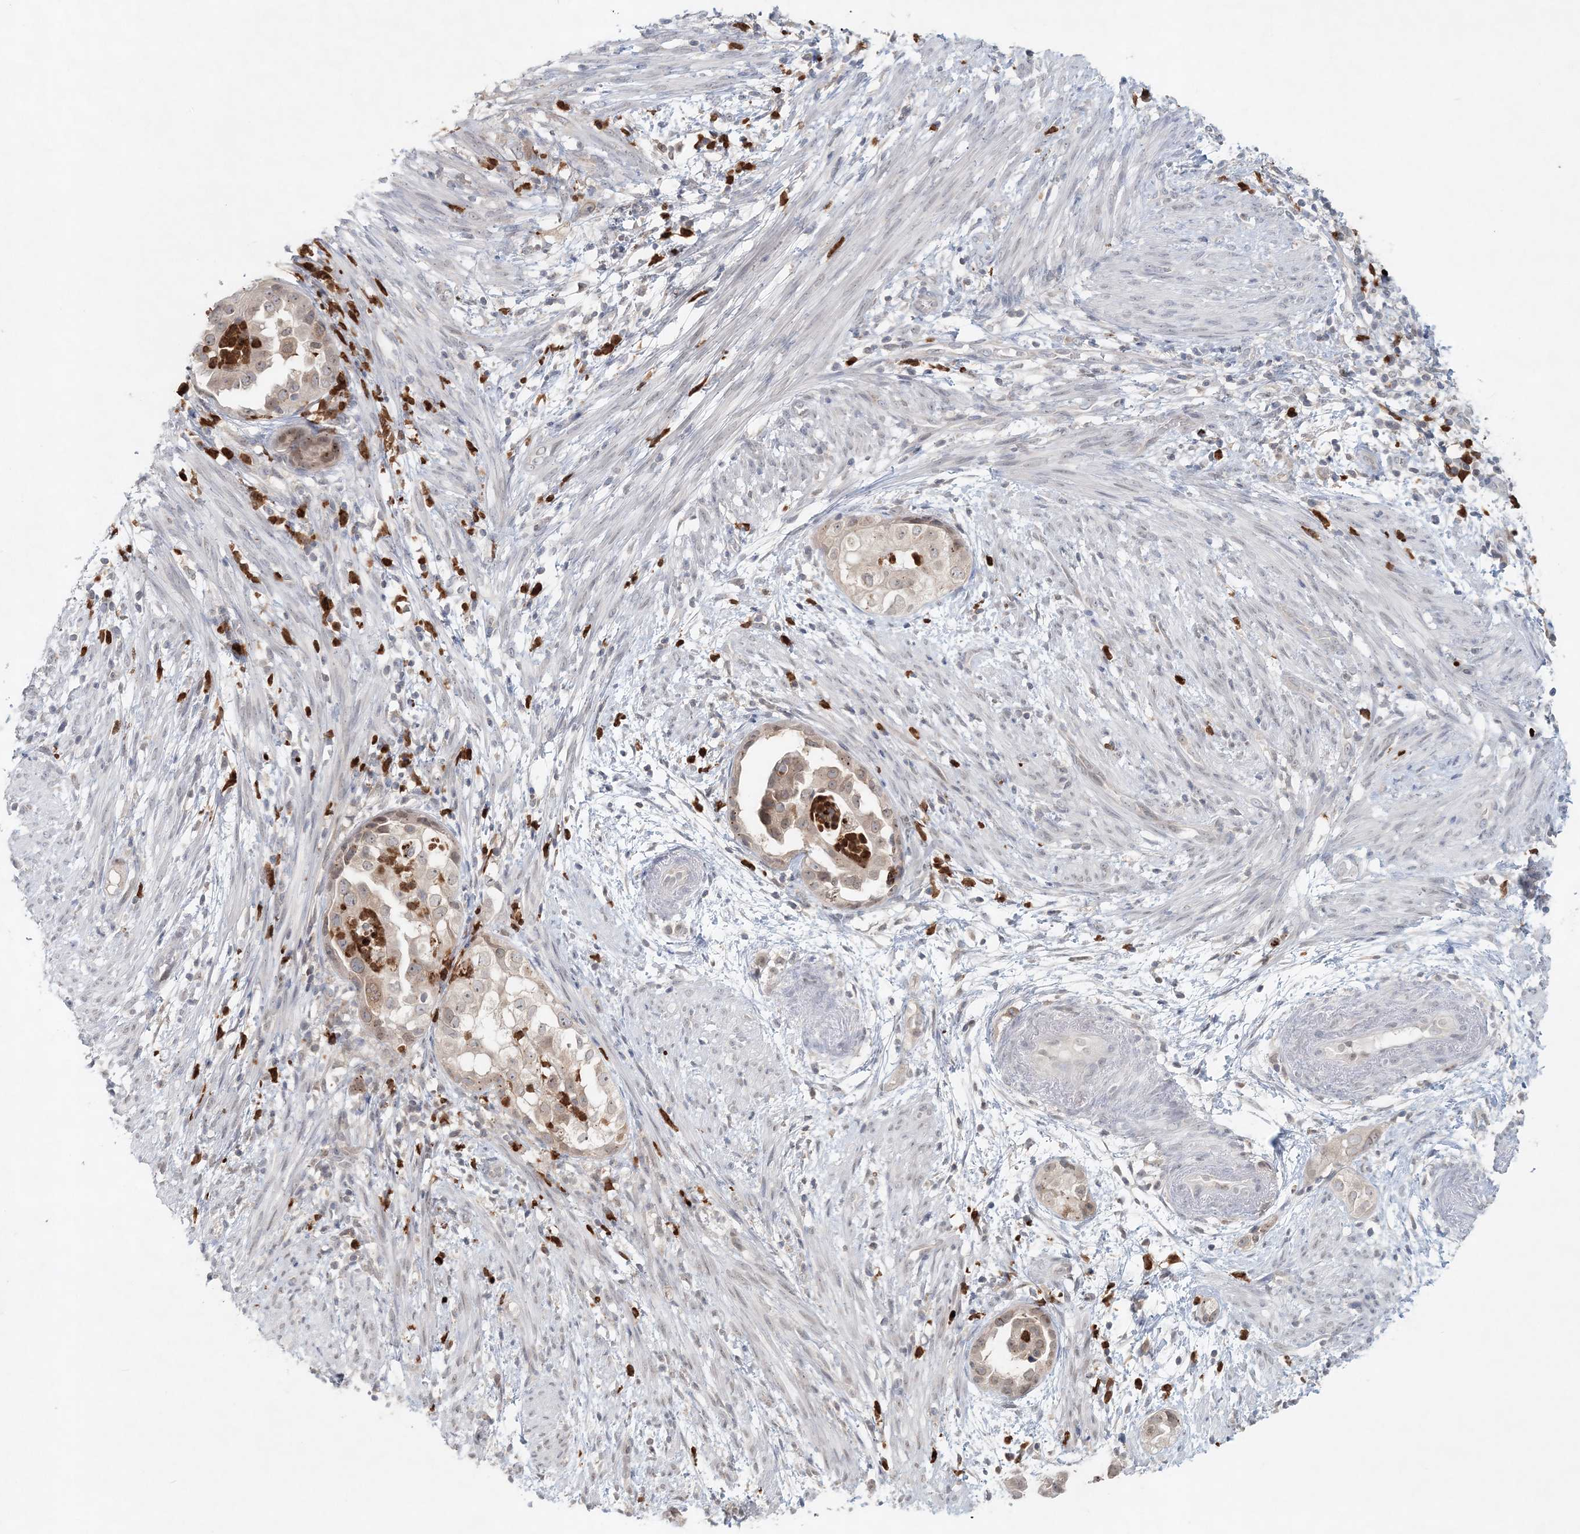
{"staining": {"intensity": "weak", "quantity": "<25%", "location": "cytoplasmic/membranous,nuclear"}, "tissue": "endometrial cancer", "cell_type": "Tumor cells", "image_type": "cancer", "snomed": [{"axis": "morphology", "description": "Adenocarcinoma, NOS"}, {"axis": "topography", "description": "Endometrium"}], "caption": "Tumor cells show no significant positivity in endometrial cancer (adenocarcinoma).", "gene": "NUP54", "patient": {"sex": "female", "age": 85}}